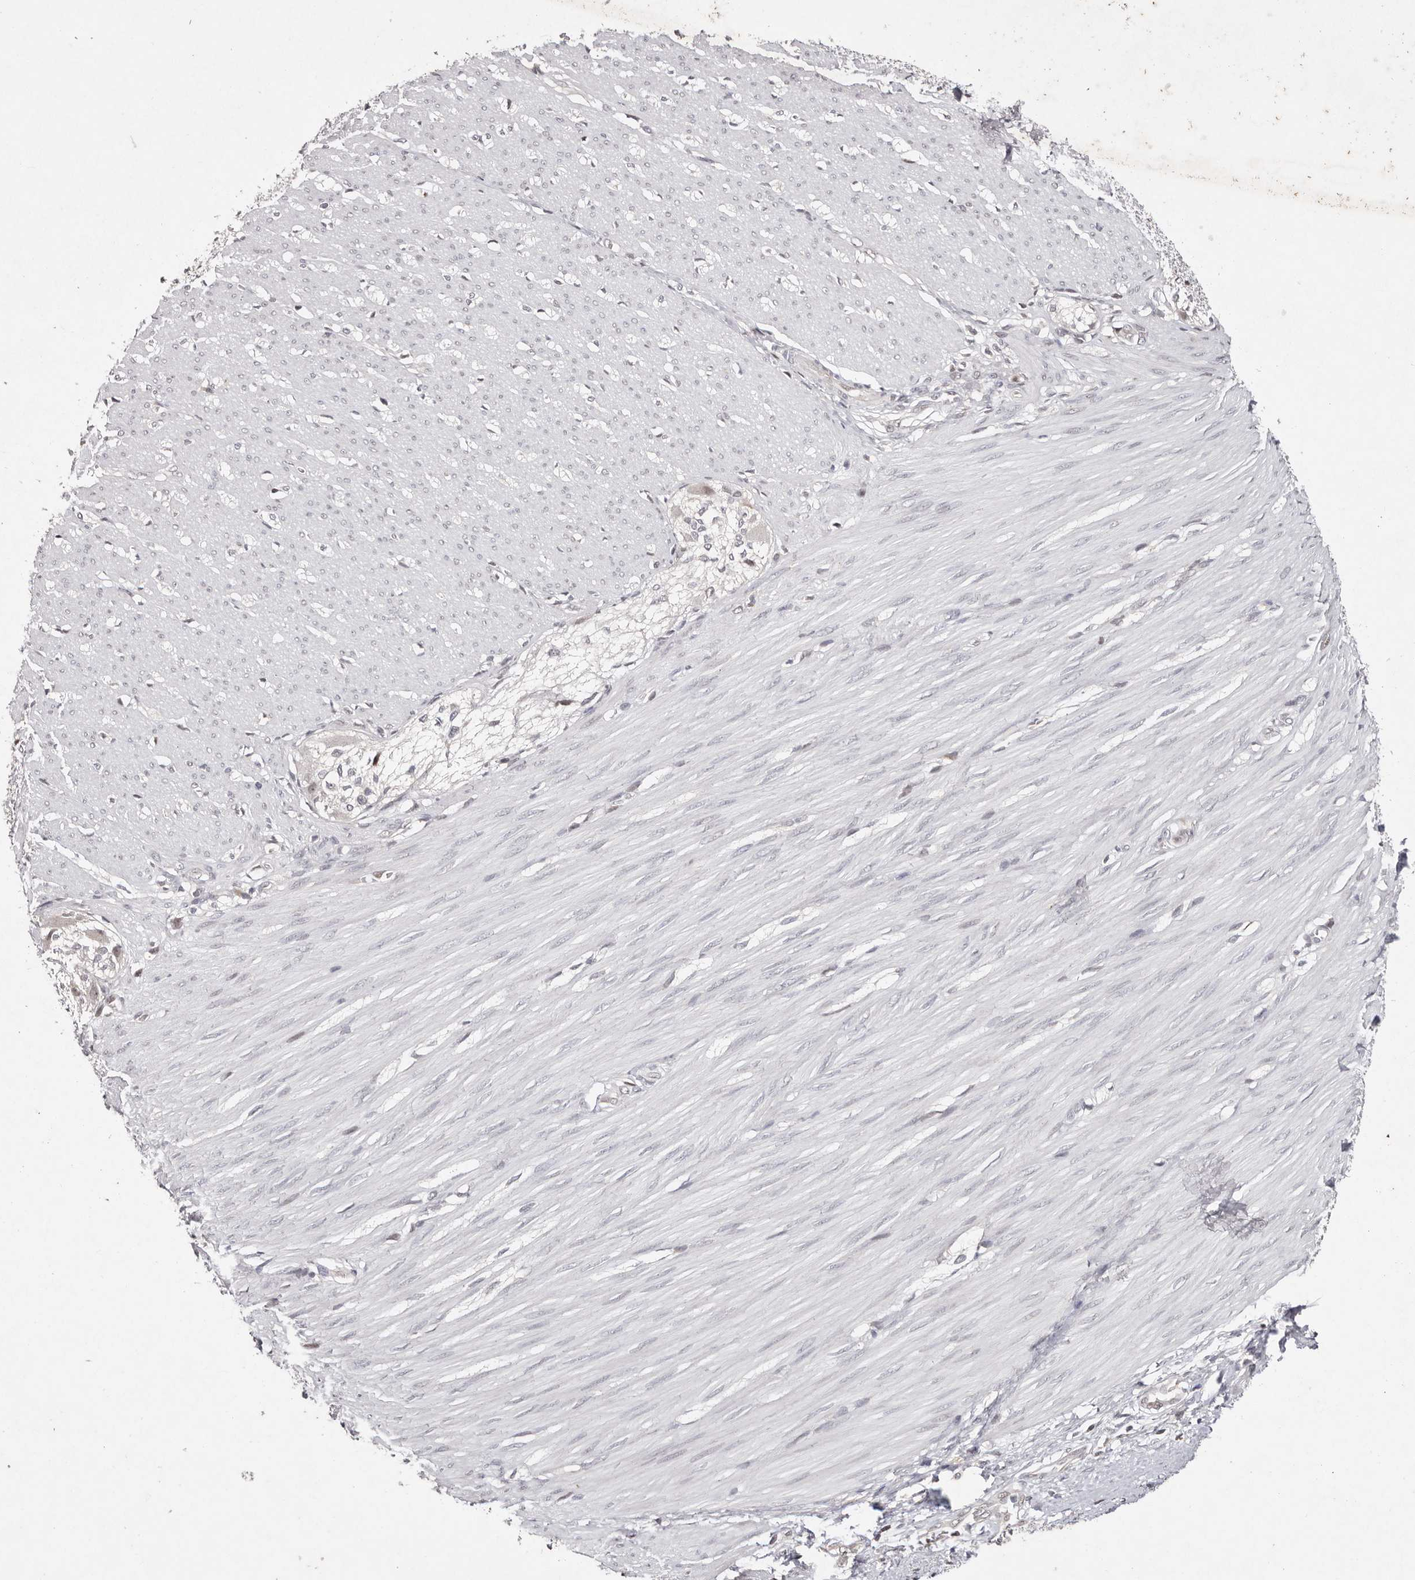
{"staining": {"intensity": "negative", "quantity": "none", "location": "none"}, "tissue": "smooth muscle", "cell_type": "Smooth muscle cells", "image_type": "normal", "snomed": [{"axis": "morphology", "description": "Normal tissue, NOS"}, {"axis": "morphology", "description": "Adenocarcinoma, NOS"}, {"axis": "topography", "description": "Colon"}, {"axis": "topography", "description": "Peripheral nerve tissue"}], "caption": "This is an immunohistochemistry (IHC) photomicrograph of normal human smooth muscle. There is no staining in smooth muscle cells.", "gene": "KLF7", "patient": {"sex": "male", "age": 14}}